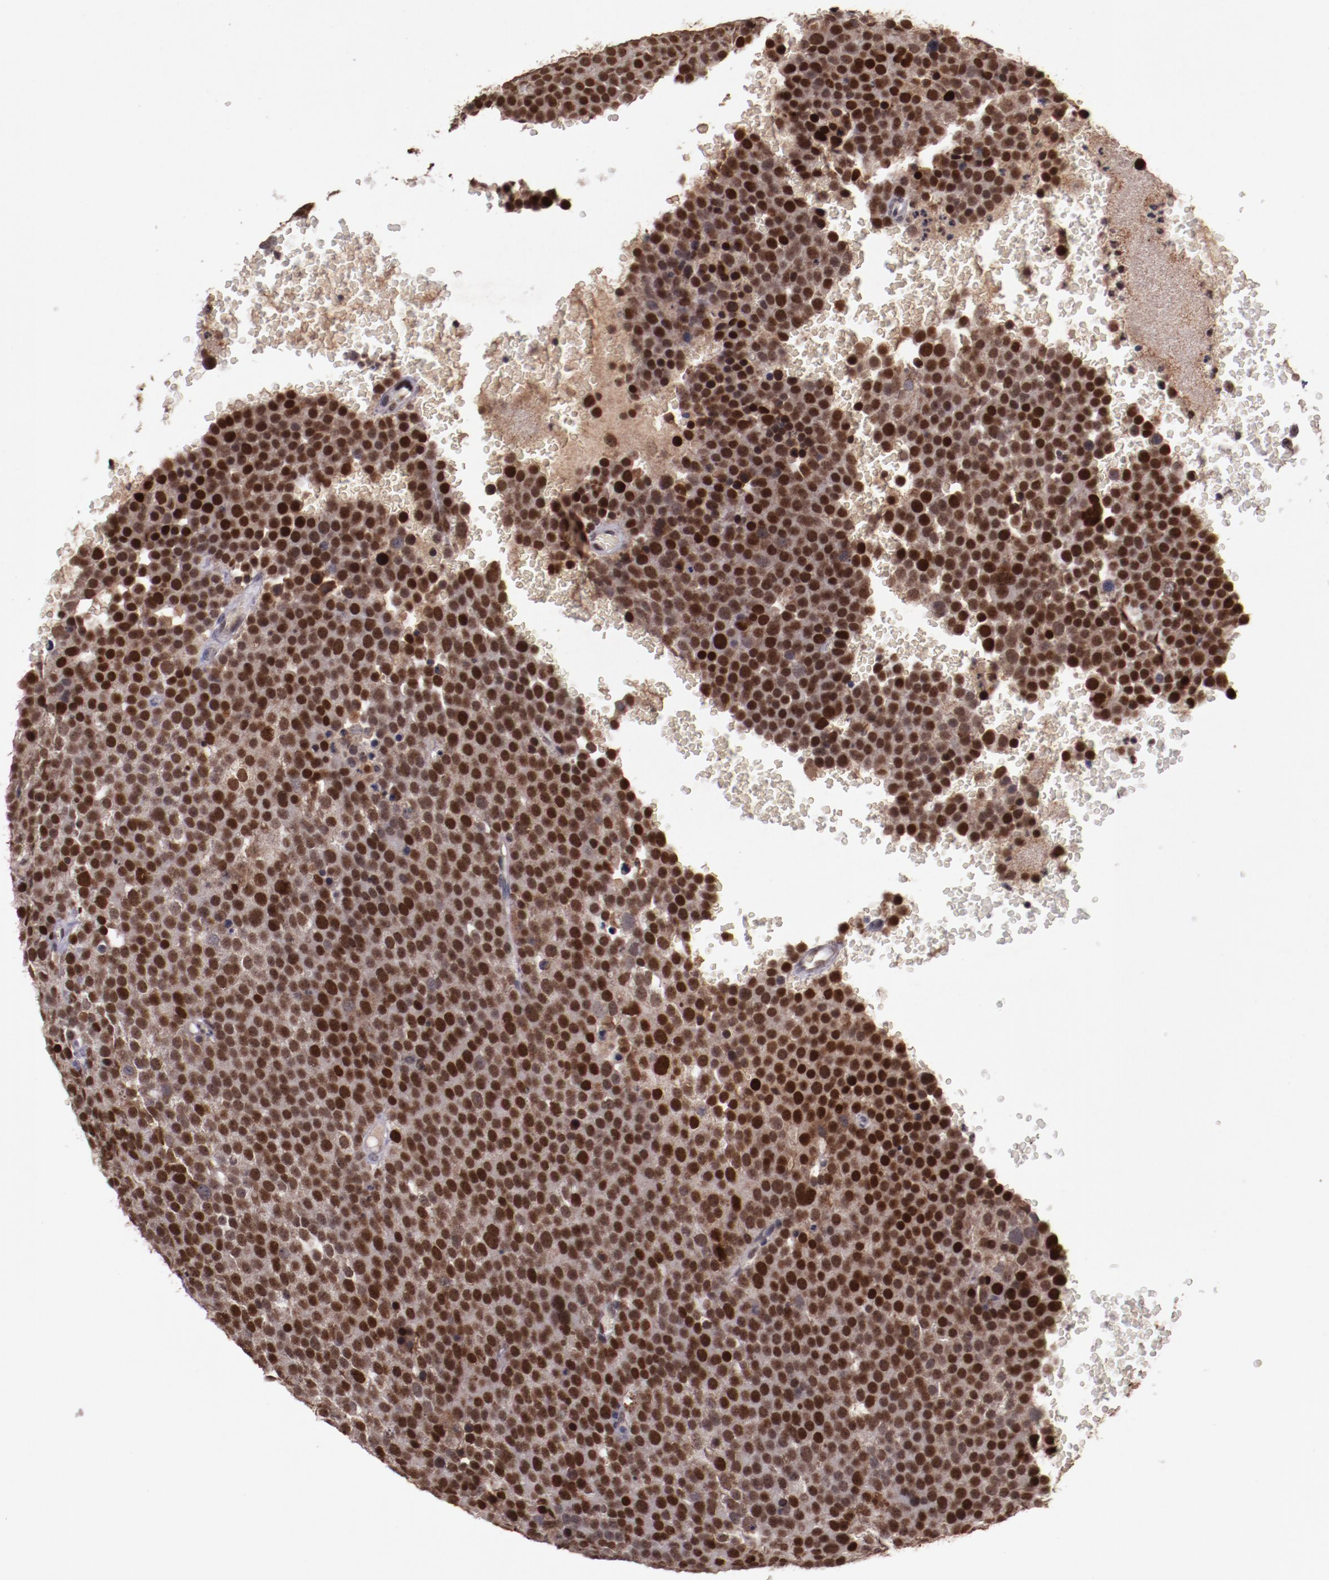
{"staining": {"intensity": "strong", "quantity": ">75%", "location": "cytoplasmic/membranous,nuclear"}, "tissue": "testis cancer", "cell_type": "Tumor cells", "image_type": "cancer", "snomed": [{"axis": "morphology", "description": "Seminoma, NOS"}, {"axis": "topography", "description": "Testis"}], "caption": "Testis cancer was stained to show a protein in brown. There is high levels of strong cytoplasmic/membranous and nuclear expression in about >75% of tumor cells.", "gene": "CHEK2", "patient": {"sex": "male", "age": 71}}